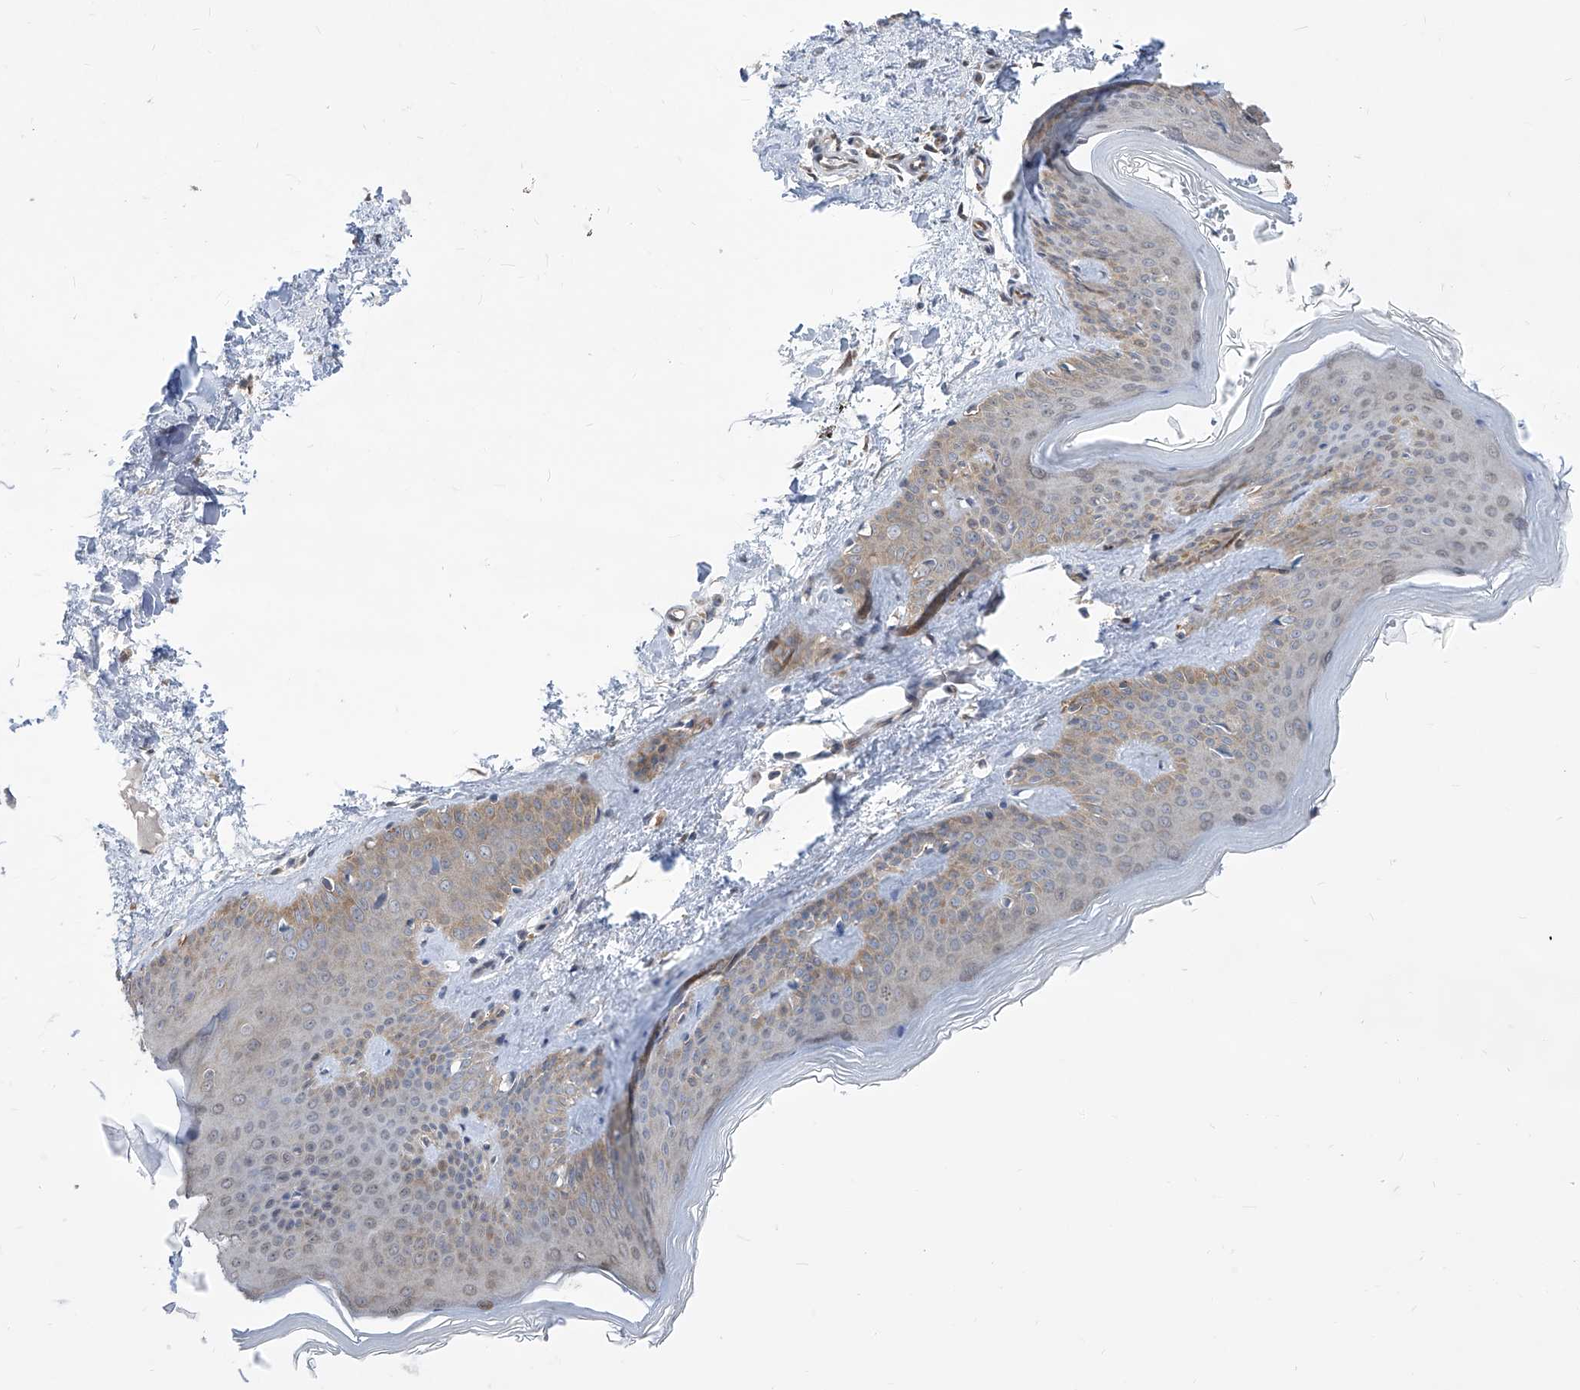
{"staining": {"intensity": "moderate", "quantity": ">75%", "location": "cytoplasmic/membranous"}, "tissue": "skin", "cell_type": "Fibroblasts", "image_type": "normal", "snomed": [{"axis": "morphology", "description": "Normal tissue, NOS"}, {"axis": "topography", "description": "Skin"}], "caption": "Protein positivity by IHC shows moderate cytoplasmic/membranous staining in approximately >75% of fibroblasts in benign skin.", "gene": "EIF3M", "patient": {"sex": "female", "age": 27}}